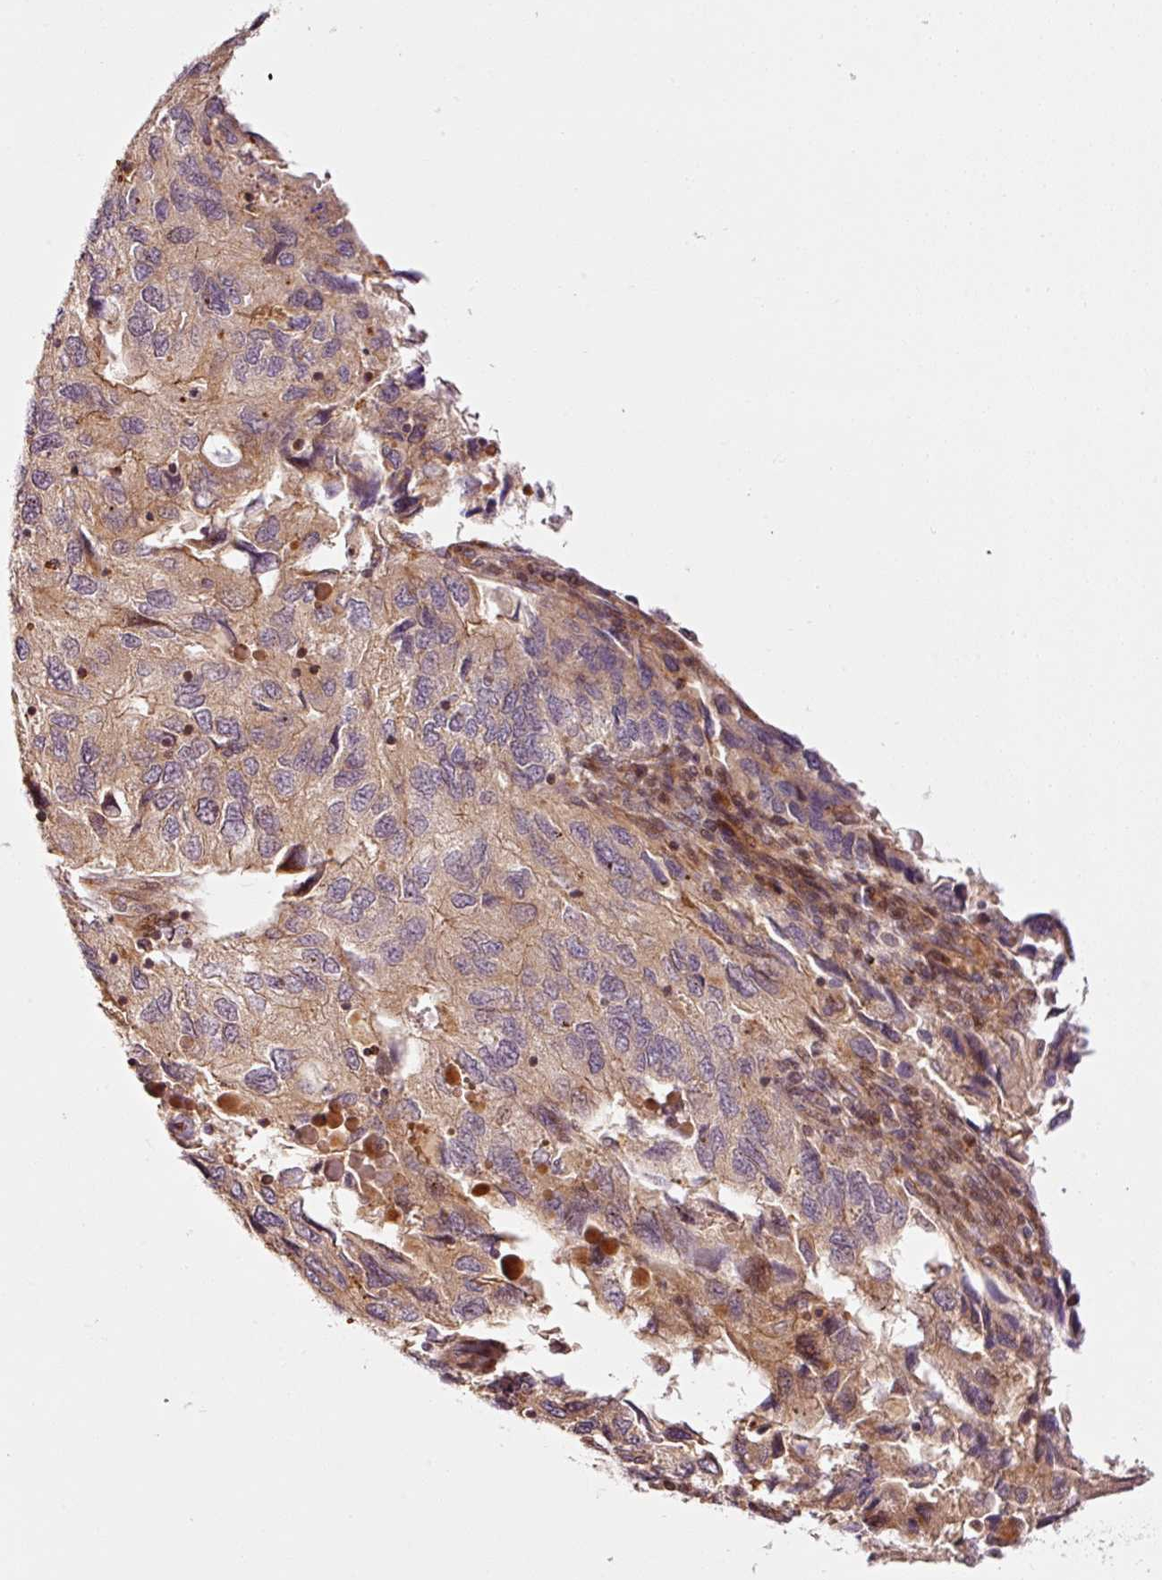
{"staining": {"intensity": "moderate", "quantity": ">75%", "location": "cytoplasmic/membranous"}, "tissue": "endometrial cancer", "cell_type": "Tumor cells", "image_type": "cancer", "snomed": [{"axis": "morphology", "description": "Carcinoma, NOS"}, {"axis": "topography", "description": "Uterus"}], "caption": "Protein positivity by immunohistochemistry (IHC) reveals moderate cytoplasmic/membranous expression in approximately >75% of tumor cells in endometrial cancer.", "gene": "ANKRD20A1", "patient": {"sex": "female", "age": 76}}